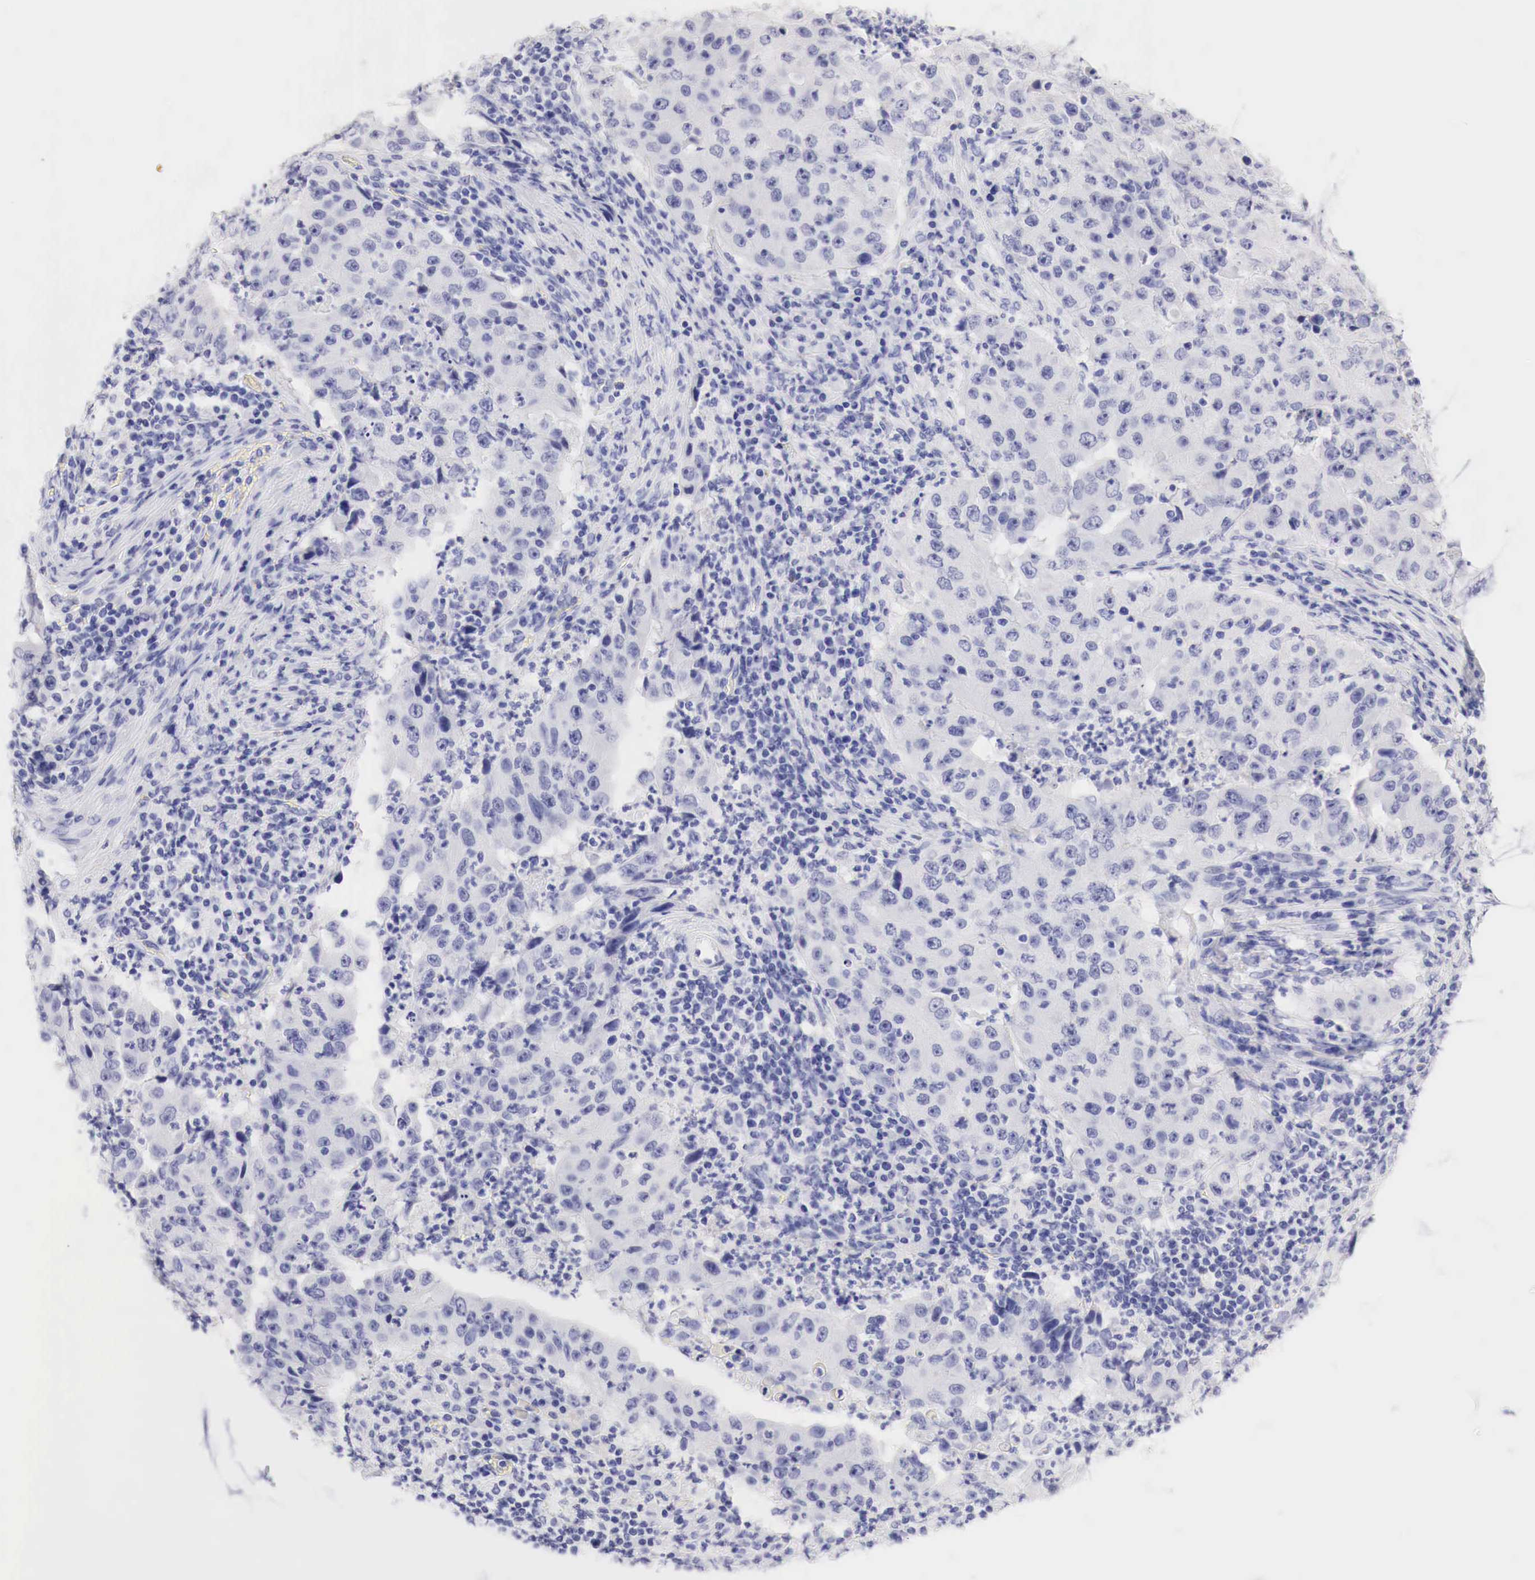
{"staining": {"intensity": "negative", "quantity": "none", "location": "none"}, "tissue": "lung cancer", "cell_type": "Tumor cells", "image_type": "cancer", "snomed": [{"axis": "morphology", "description": "Squamous cell carcinoma, NOS"}, {"axis": "topography", "description": "Lung"}], "caption": "Immunohistochemical staining of human squamous cell carcinoma (lung) reveals no significant expression in tumor cells. (DAB (3,3'-diaminobenzidine) immunohistochemistry (IHC) with hematoxylin counter stain).", "gene": "TYR", "patient": {"sex": "male", "age": 64}}